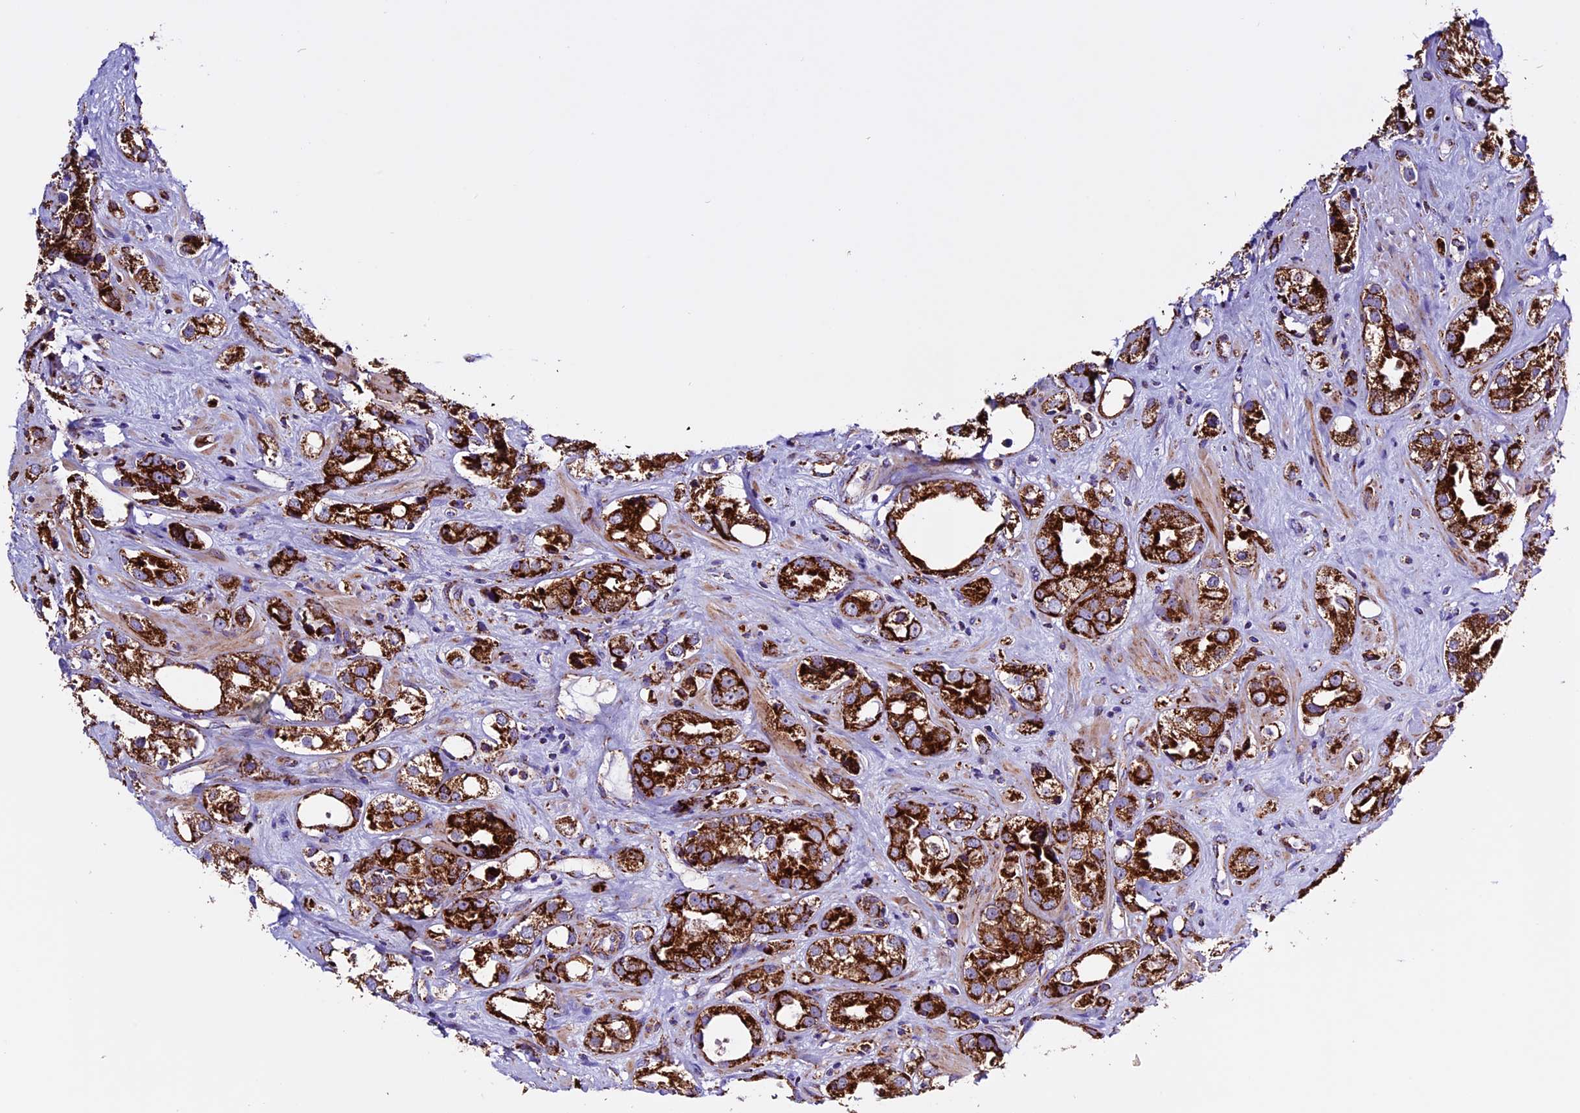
{"staining": {"intensity": "strong", "quantity": ">75%", "location": "cytoplasmic/membranous"}, "tissue": "prostate cancer", "cell_type": "Tumor cells", "image_type": "cancer", "snomed": [{"axis": "morphology", "description": "Adenocarcinoma, NOS"}, {"axis": "topography", "description": "Prostate"}], "caption": "Strong cytoplasmic/membranous positivity for a protein is present in approximately >75% of tumor cells of prostate cancer (adenocarcinoma) using IHC.", "gene": "CX3CL1", "patient": {"sex": "male", "age": 79}}